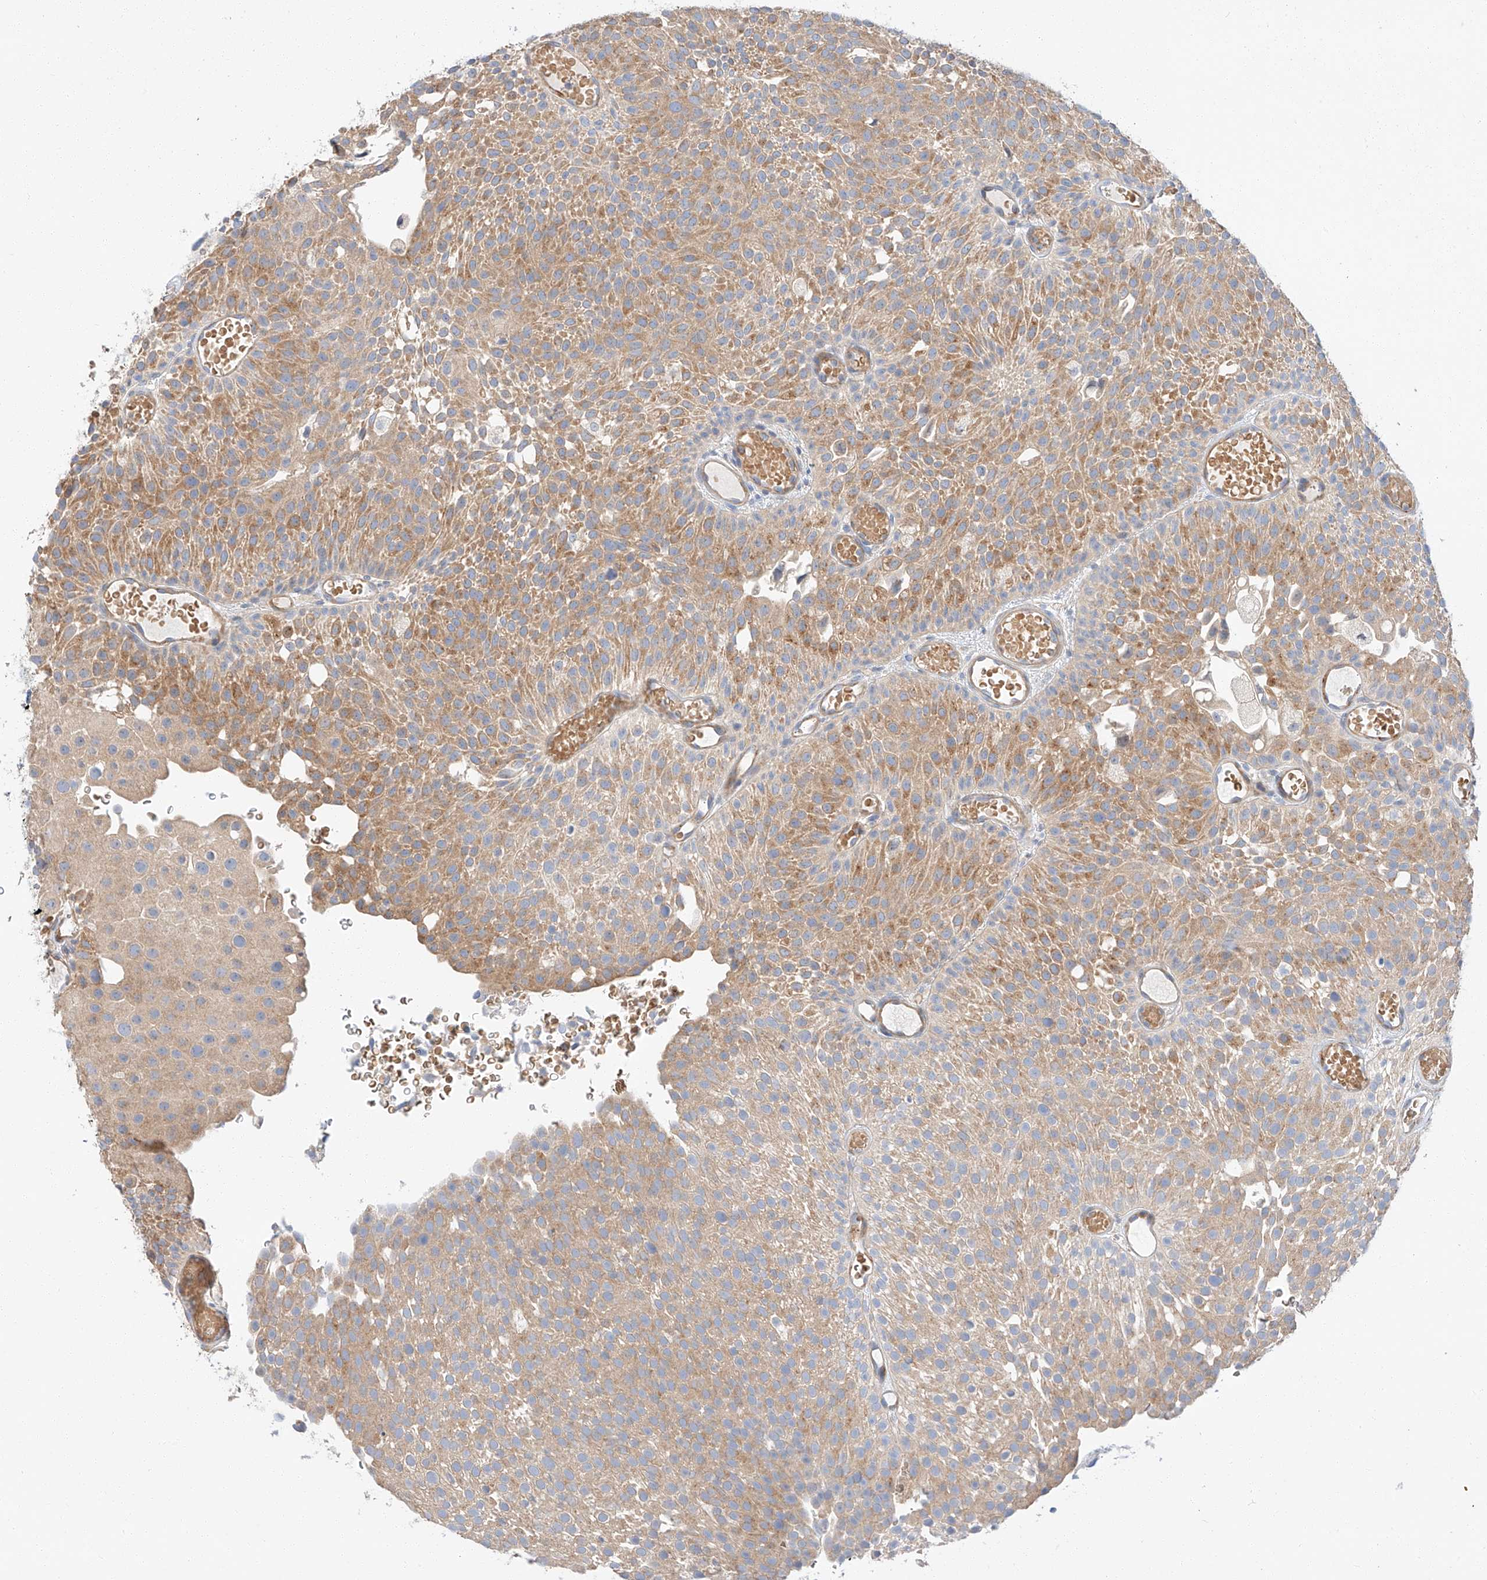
{"staining": {"intensity": "moderate", "quantity": ">75%", "location": "cytoplasmic/membranous"}, "tissue": "urothelial cancer", "cell_type": "Tumor cells", "image_type": "cancer", "snomed": [{"axis": "morphology", "description": "Urothelial carcinoma, Low grade"}, {"axis": "topography", "description": "Urinary bladder"}], "caption": "Immunohistochemical staining of urothelial carcinoma (low-grade) demonstrates medium levels of moderate cytoplasmic/membranous protein expression in approximately >75% of tumor cells.", "gene": "GLMN", "patient": {"sex": "male", "age": 78}}